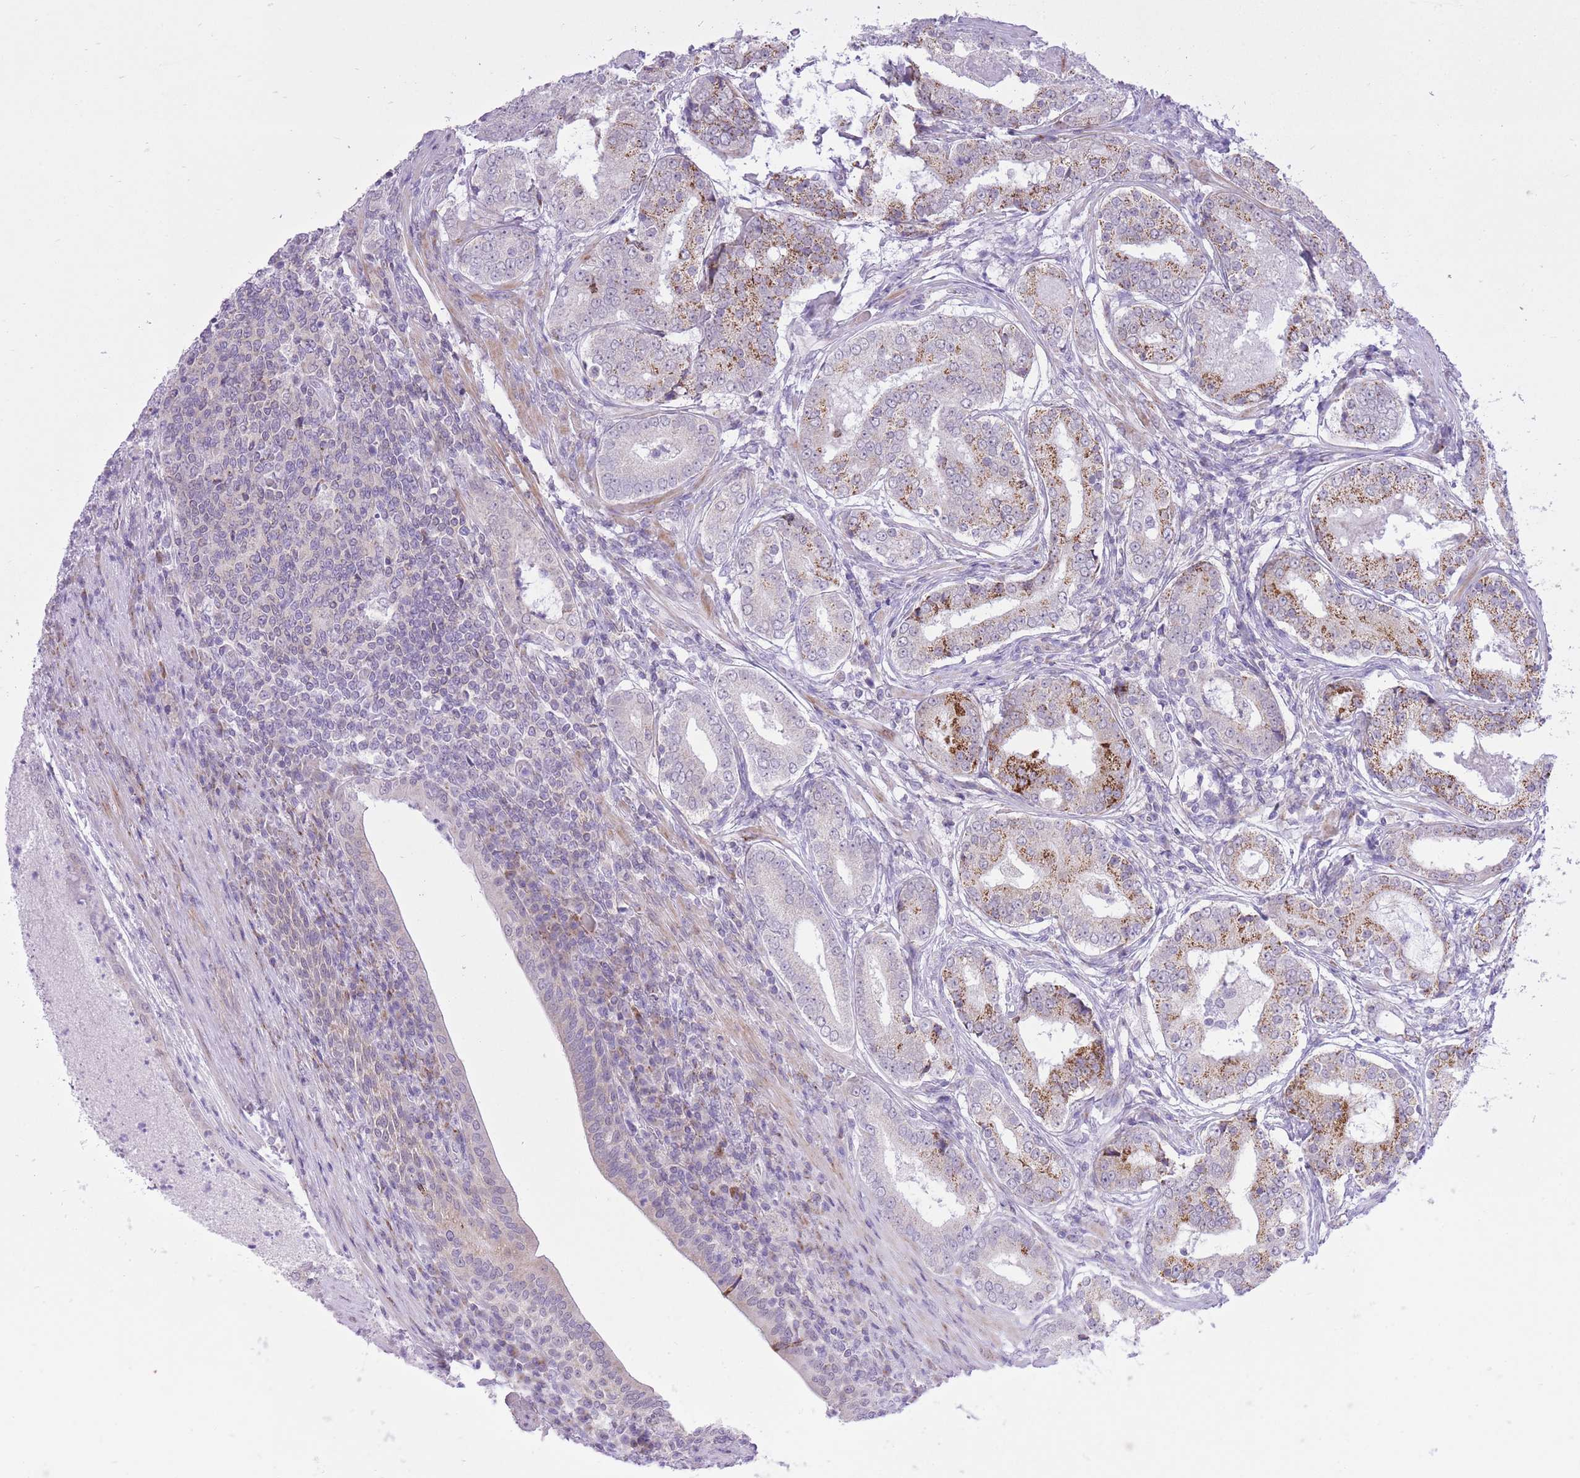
{"staining": {"intensity": "moderate", "quantity": "25%-75%", "location": "cytoplasmic/membranous"}, "tissue": "prostate cancer", "cell_type": "Tumor cells", "image_type": "cancer", "snomed": [{"axis": "morphology", "description": "Adenocarcinoma, Low grade"}, {"axis": "topography", "description": "Prostate"}], "caption": "The photomicrograph shows staining of prostate cancer (low-grade adenocarcinoma), revealing moderate cytoplasmic/membranous protein positivity (brown color) within tumor cells.", "gene": "DENND2D", "patient": {"sex": "male", "age": 68}}